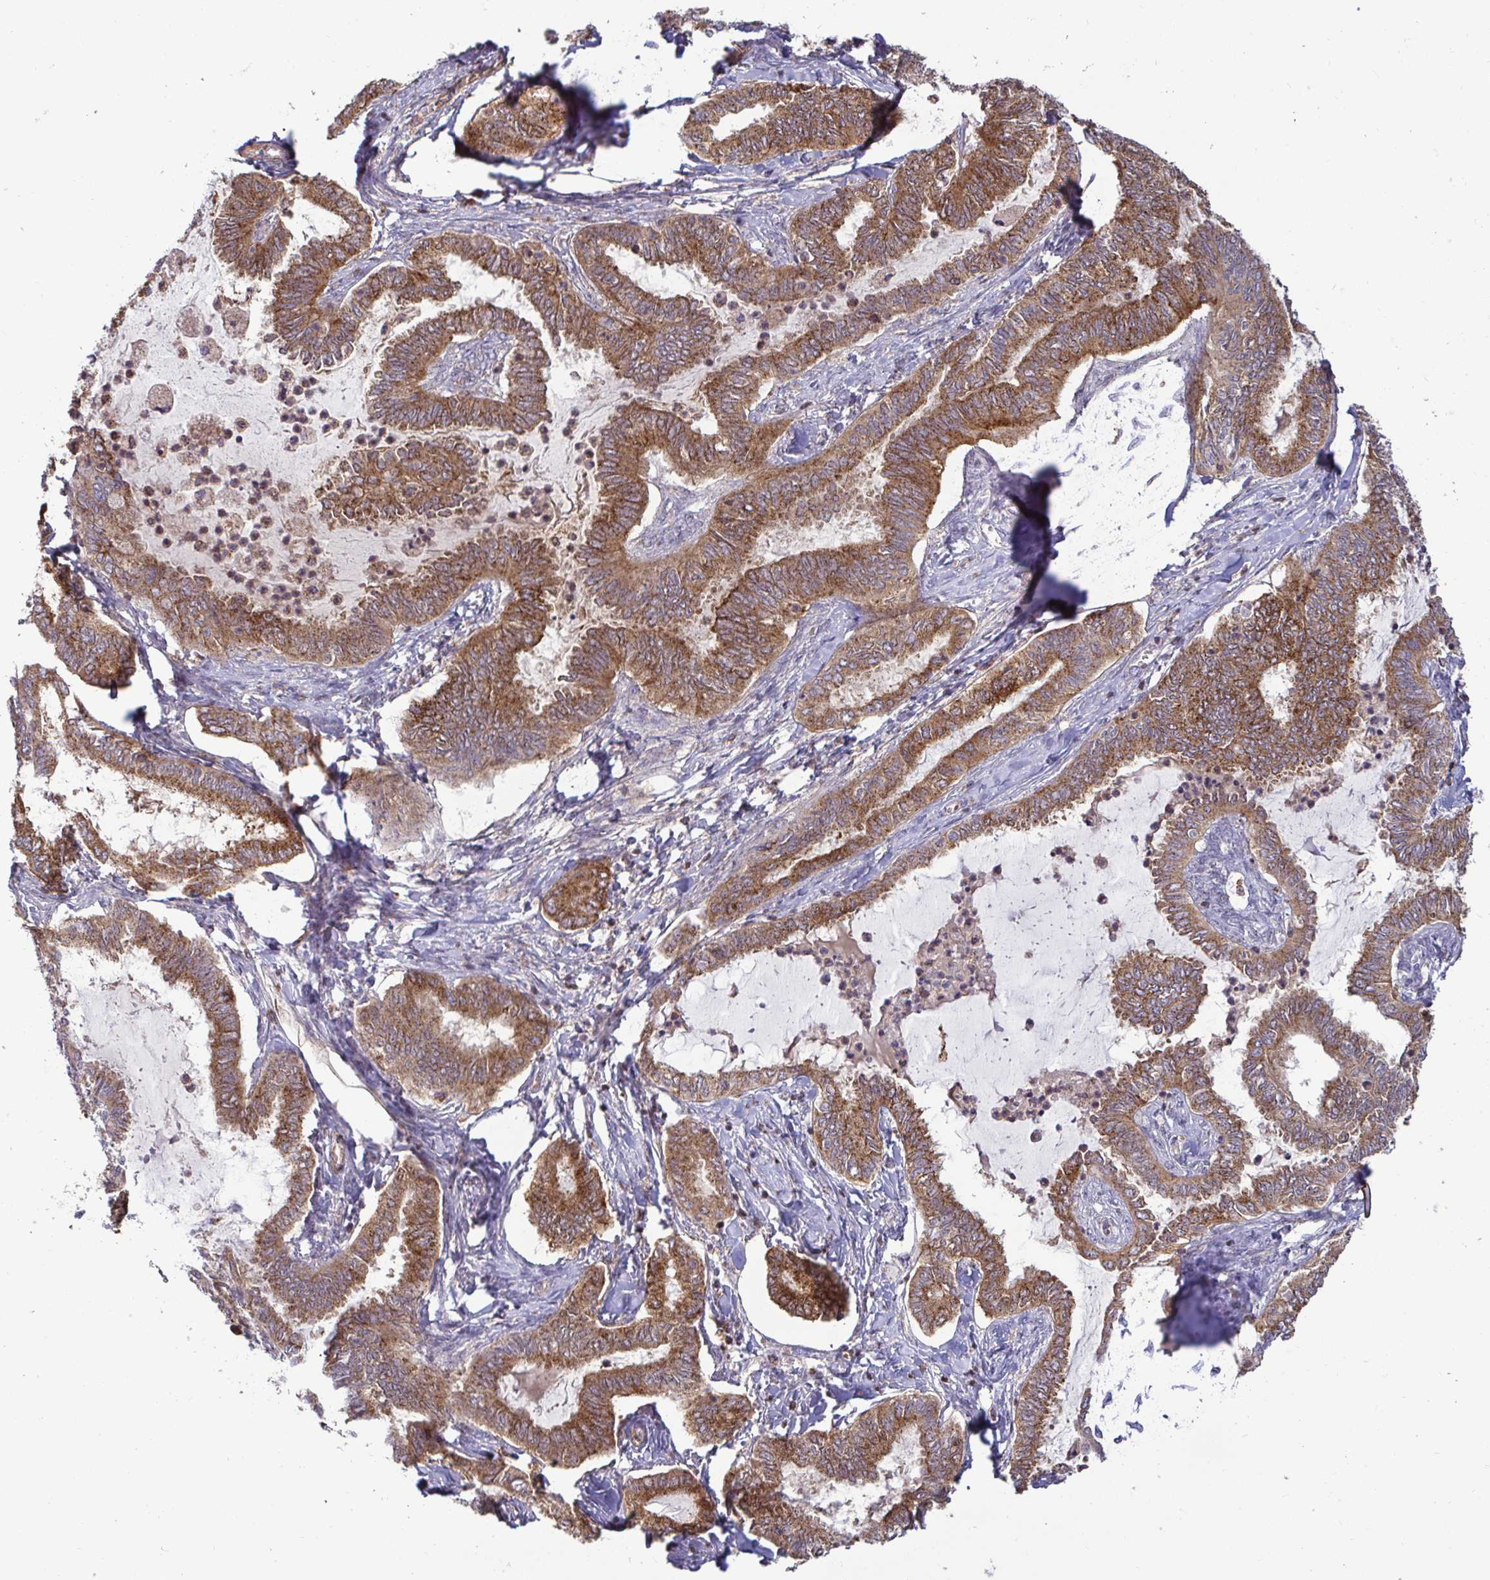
{"staining": {"intensity": "moderate", "quantity": ">75%", "location": "cytoplasmic/membranous"}, "tissue": "ovarian cancer", "cell_type": "Tumor cells", "image_type": "cancer", "snomed": [{"axis": "morphology", "description": "Carcinoma, endometroid"}, {"axis": "topography", "description": "Ovary"}], "caption": "Brown immunohistochemical staining in ovarian cancer exhibits moderate cytoplasmic/membranous expression in about >75% of tumor cells. (IHC, brightfield microscopy, high magnification).", "gene": "SPRY1", "patient": {"sex": "female", "age": 70}}